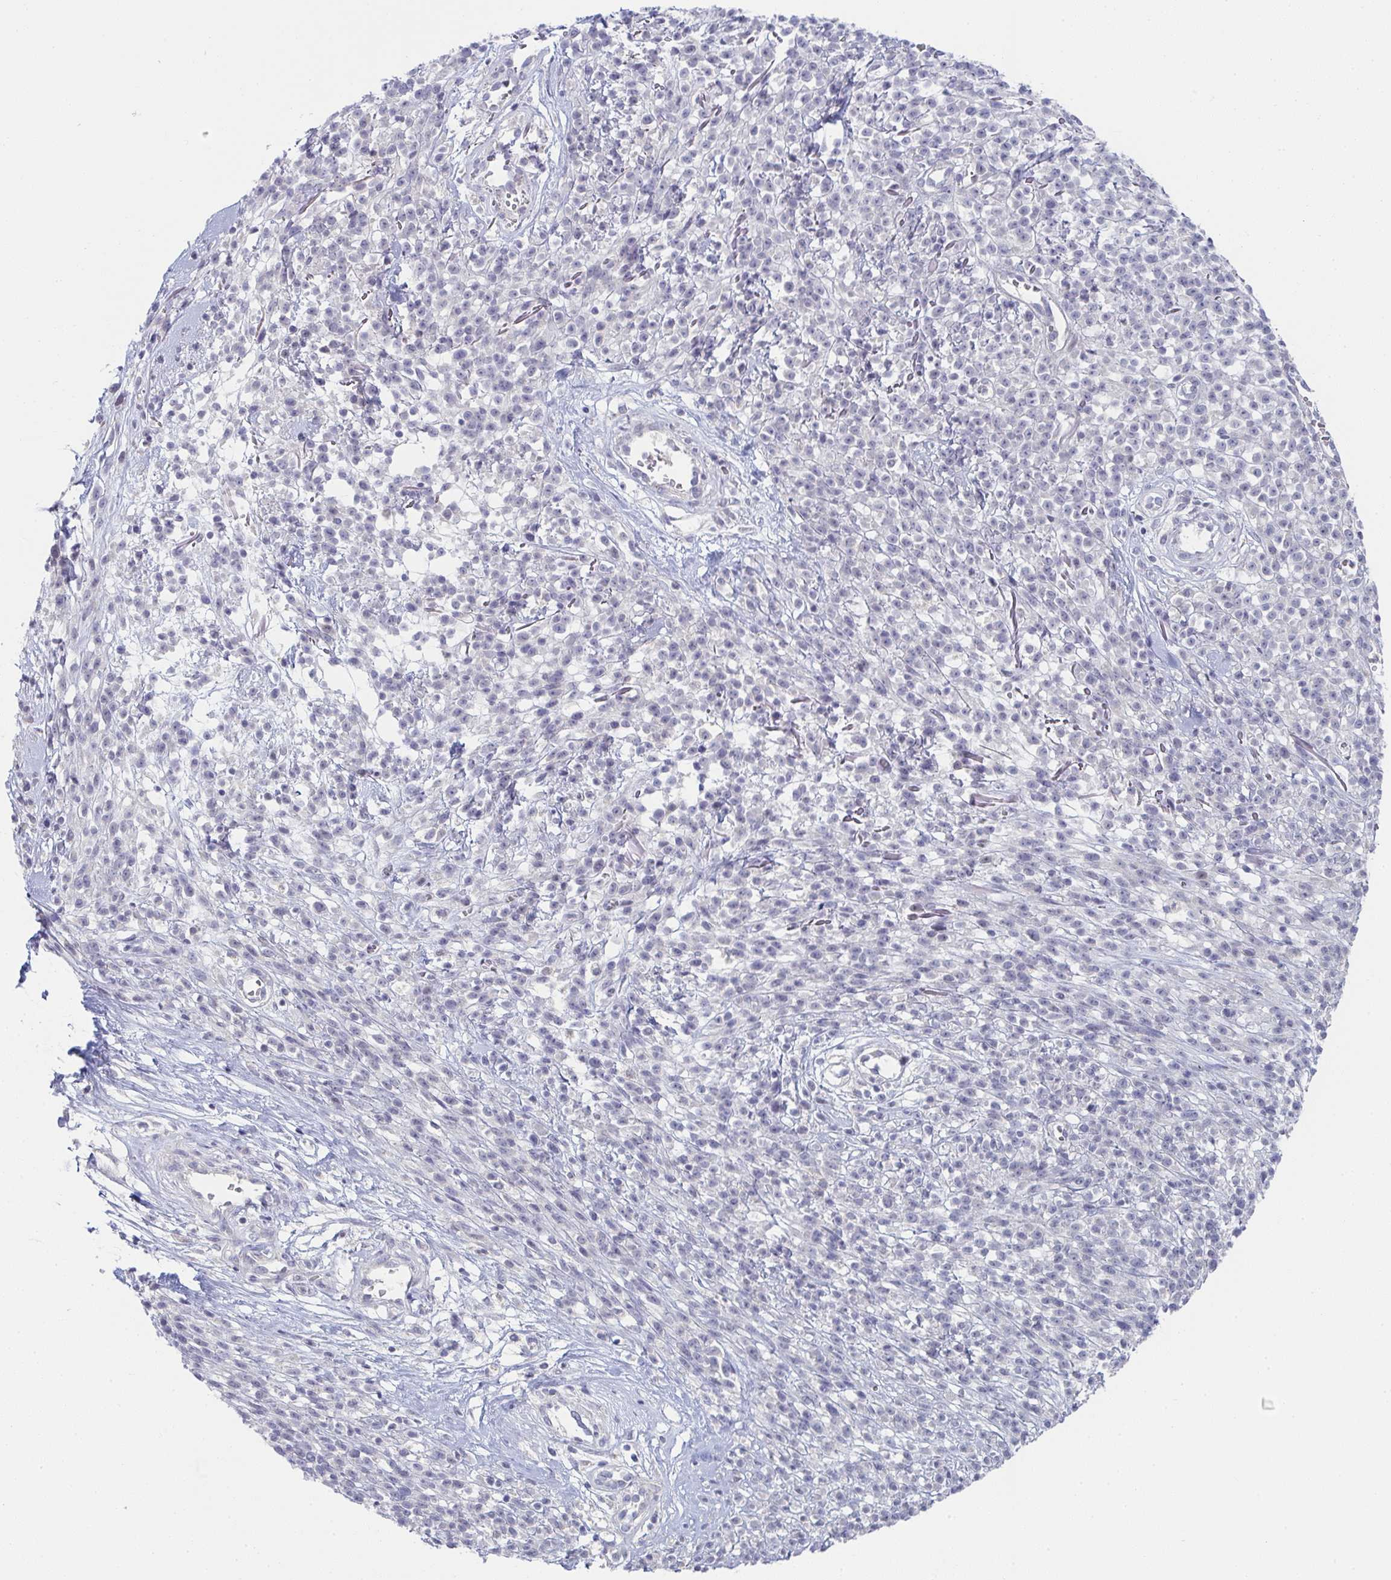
{"staining": {"intensity": "negative", "quantity": "none", "location": "none"}, "tissue": "melanoma", "cell_type": "Tumor cells", "image_type": "cancer", "snomed": [{"axis": "morphology", "description": "Malignant melanoma, NOS"}, {"axis": "topography", "description": "Skin"}, {"axis": "topography", "description": "Skin of trunk"}], "caption": "IHC of human malignant melanoma displays no expression in tumor cells.", "gene": "VWDE", "patient": {"sex": "male", "age": 74}}